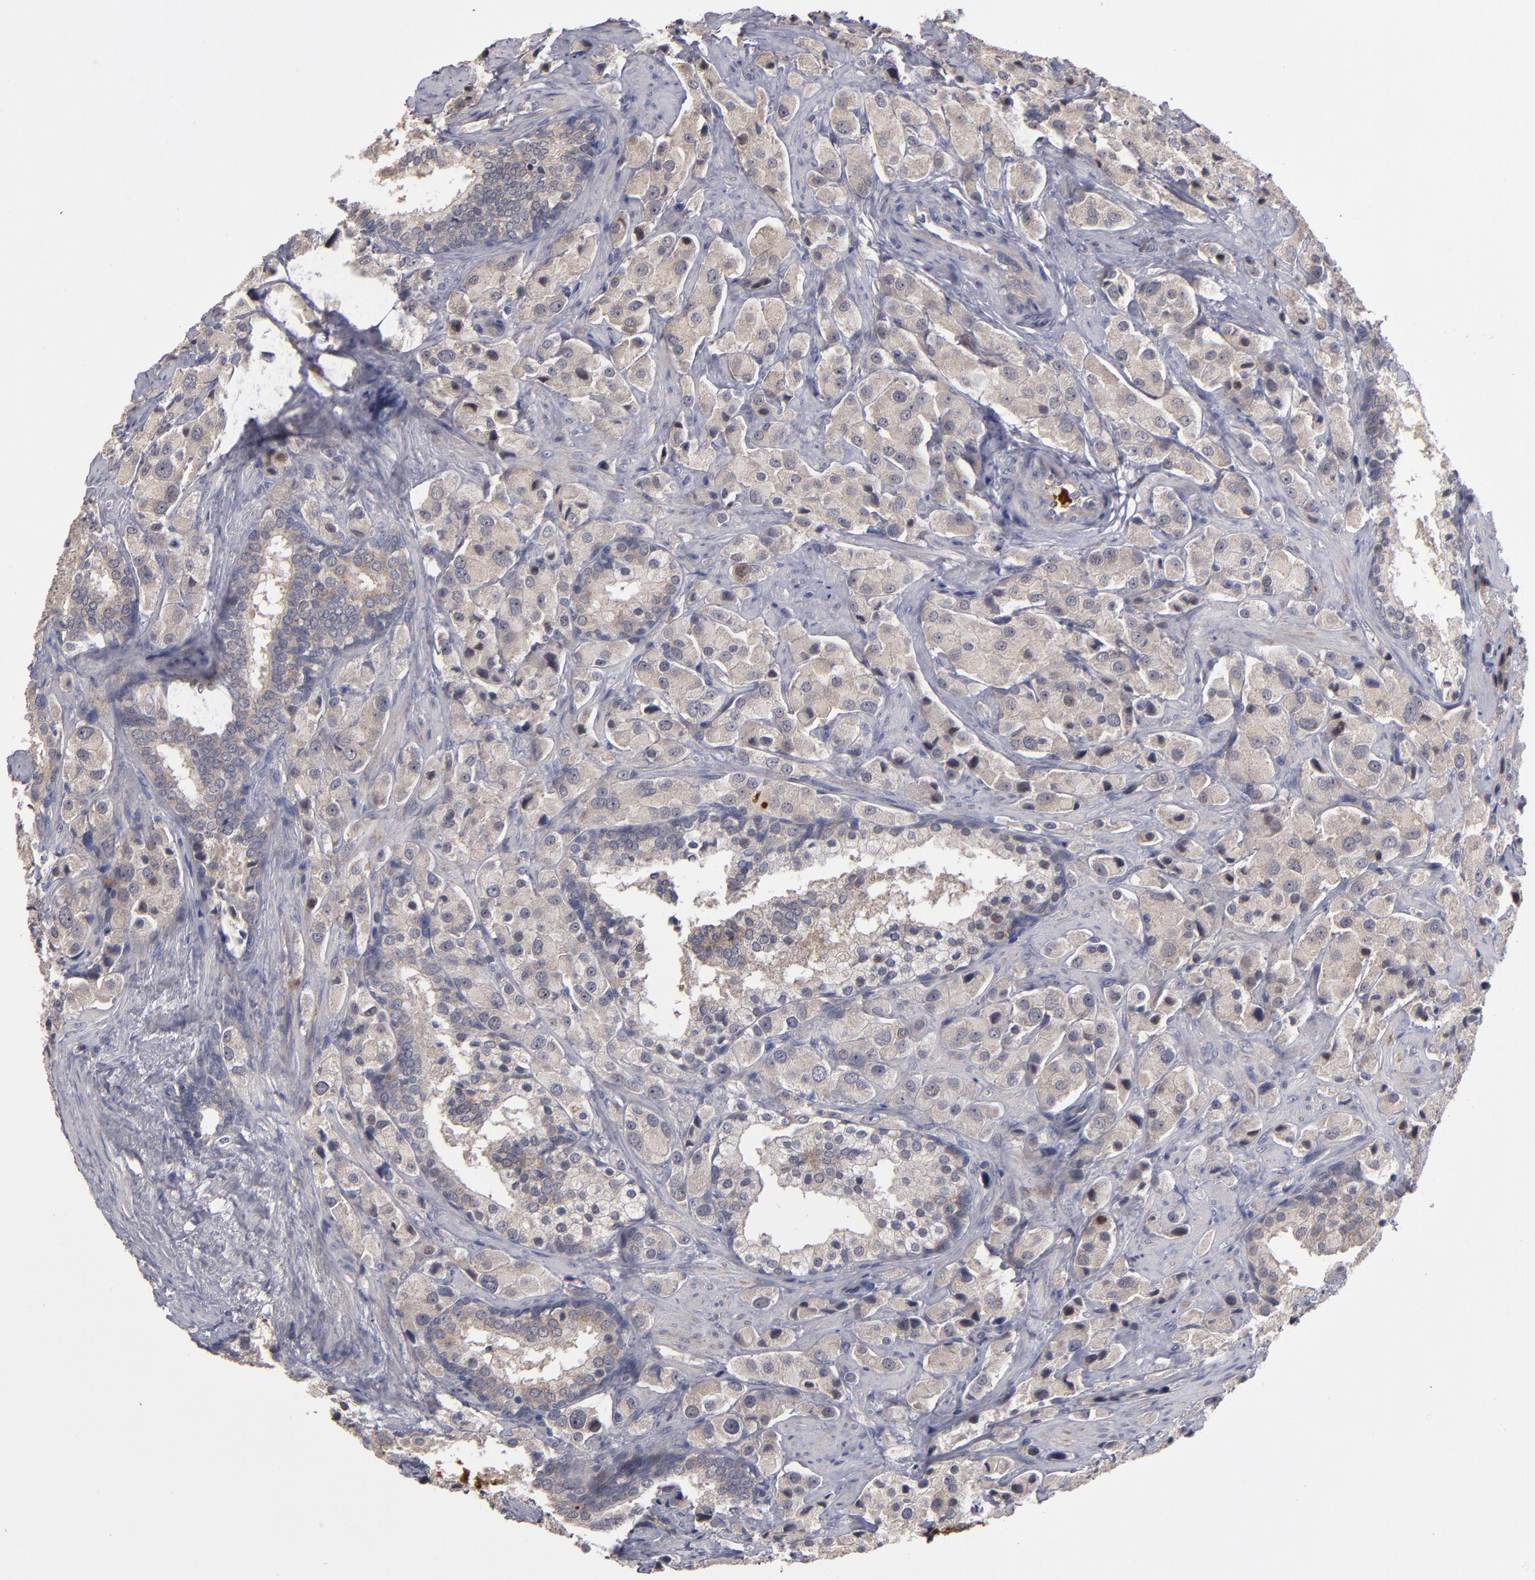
{"staining": {"intensity": "weak", "quantity": ">75%", "location": "cytoplasmic/membranous"}, "tissue": "prostate cancer", "cell_type": "Tumor cells", "image_type": "cancer", "snomed": [{"axis": "morphology", "description": "Adenocarcinoma, Medium grade"}, {"axis": "topography", "description": "Prostate"}], "caption": "Weak cytoplasmic/membranous staining is appreciated in about >75% of tumor cells in prostate cancer (adenocarcinoma (medium-grade)). (brown staining indicates protein expression, while blue staining denotes nuclei).", "gene": "EXD2", "patient": {"sex": "male", "age": 70}}